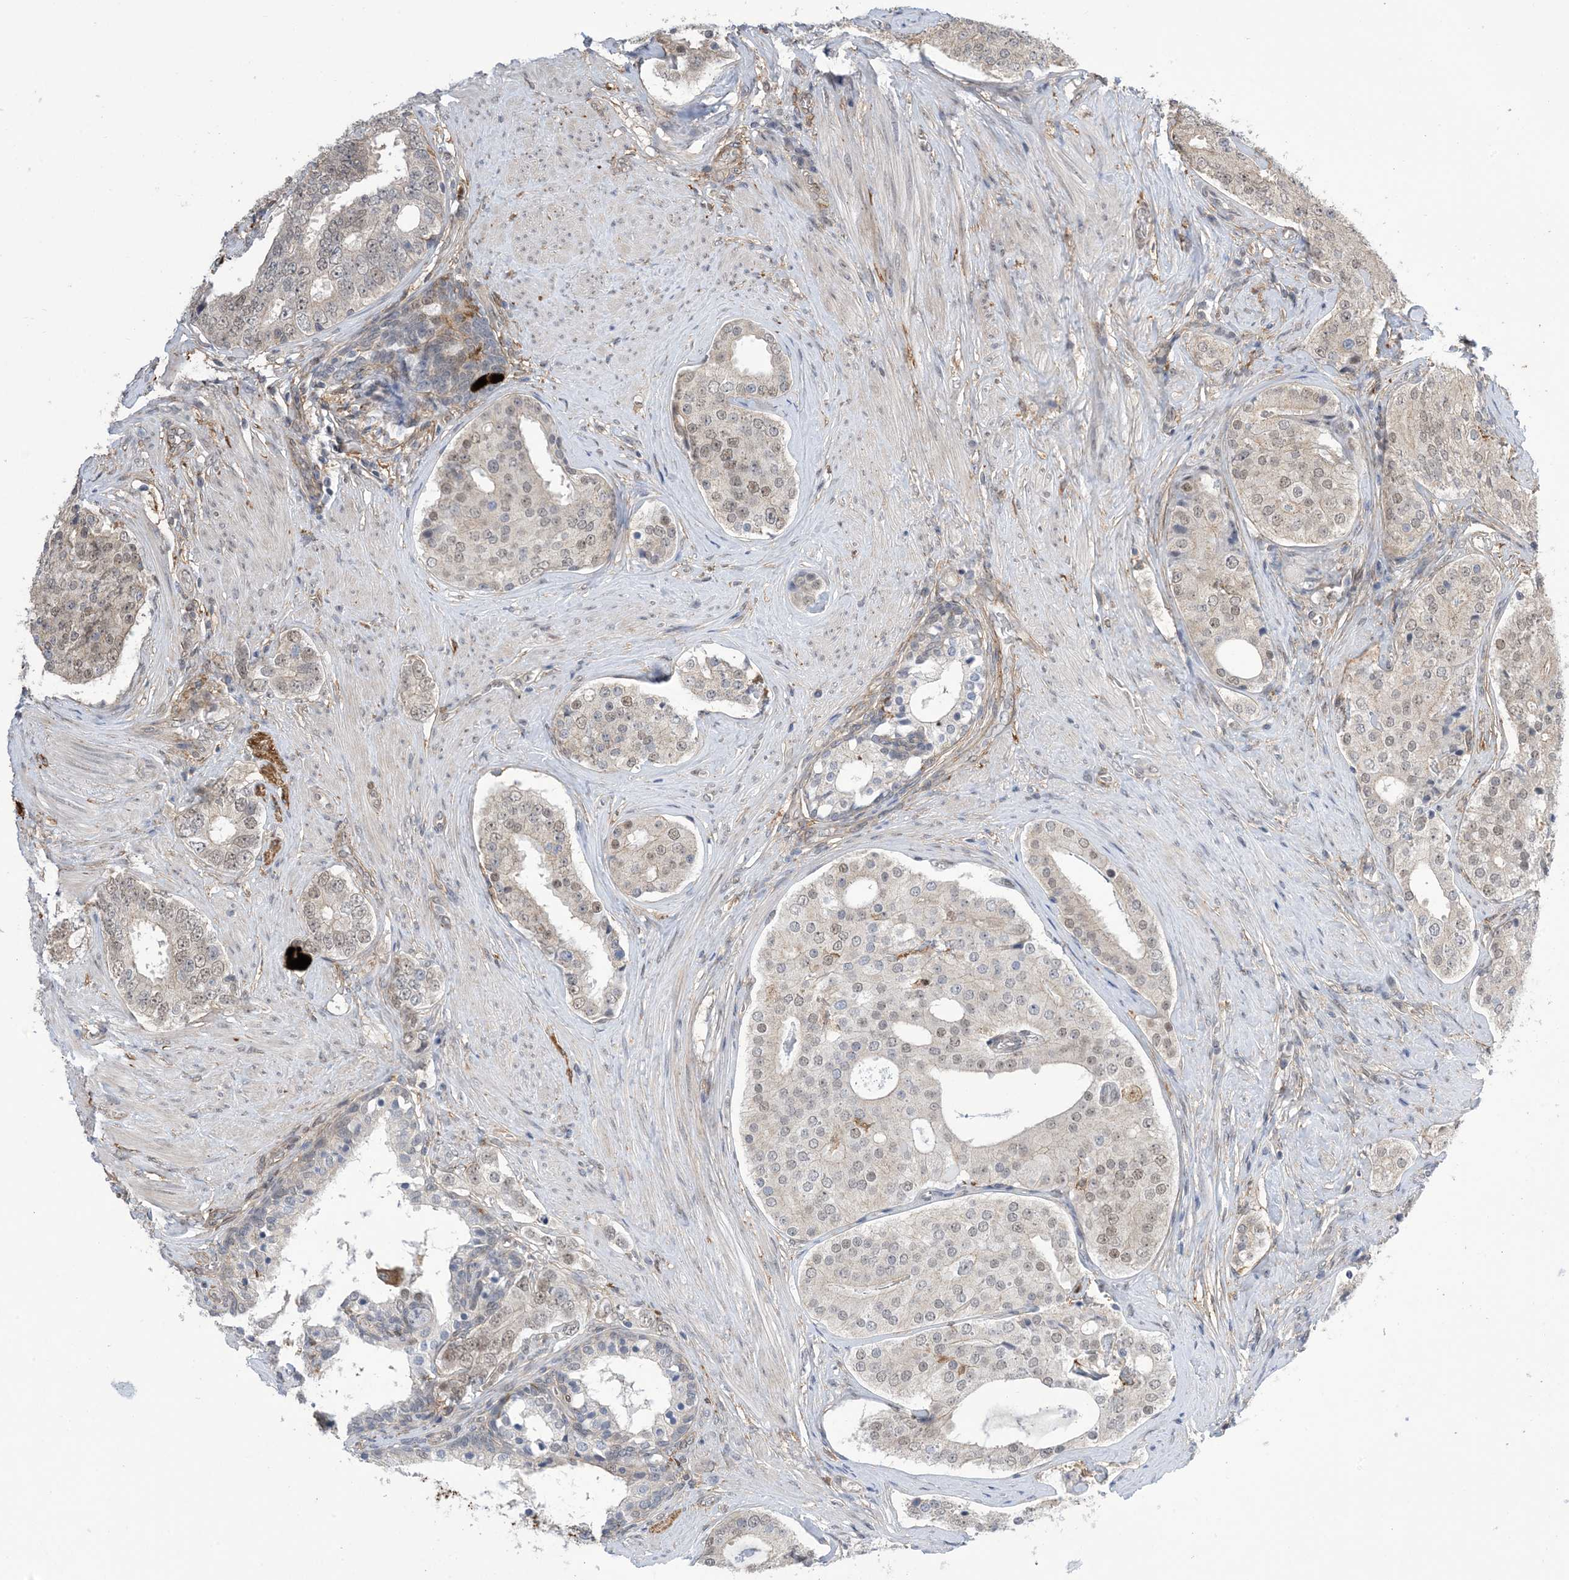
{"staining": {"intensity": "weak", "quantity": "<25%", "location": "nuclear"}, "tissue": "prostate cancer", "cell_type": "Tumor cells", "image_type": "cancer", "snomed": [{"axis": "morphology", "description": "Adenocarcinoma, High grade"}, {"axis": "topography", "description": "Prostate"}], "caption": "The immunohistochemistry (IHC) histopathology image has no significant staining in tumor cells of prostate cancer (high-grade adenocarcinoma) tissue.", "gene": "ZNF8", "patient": {"sex": "male", "age": 56}}